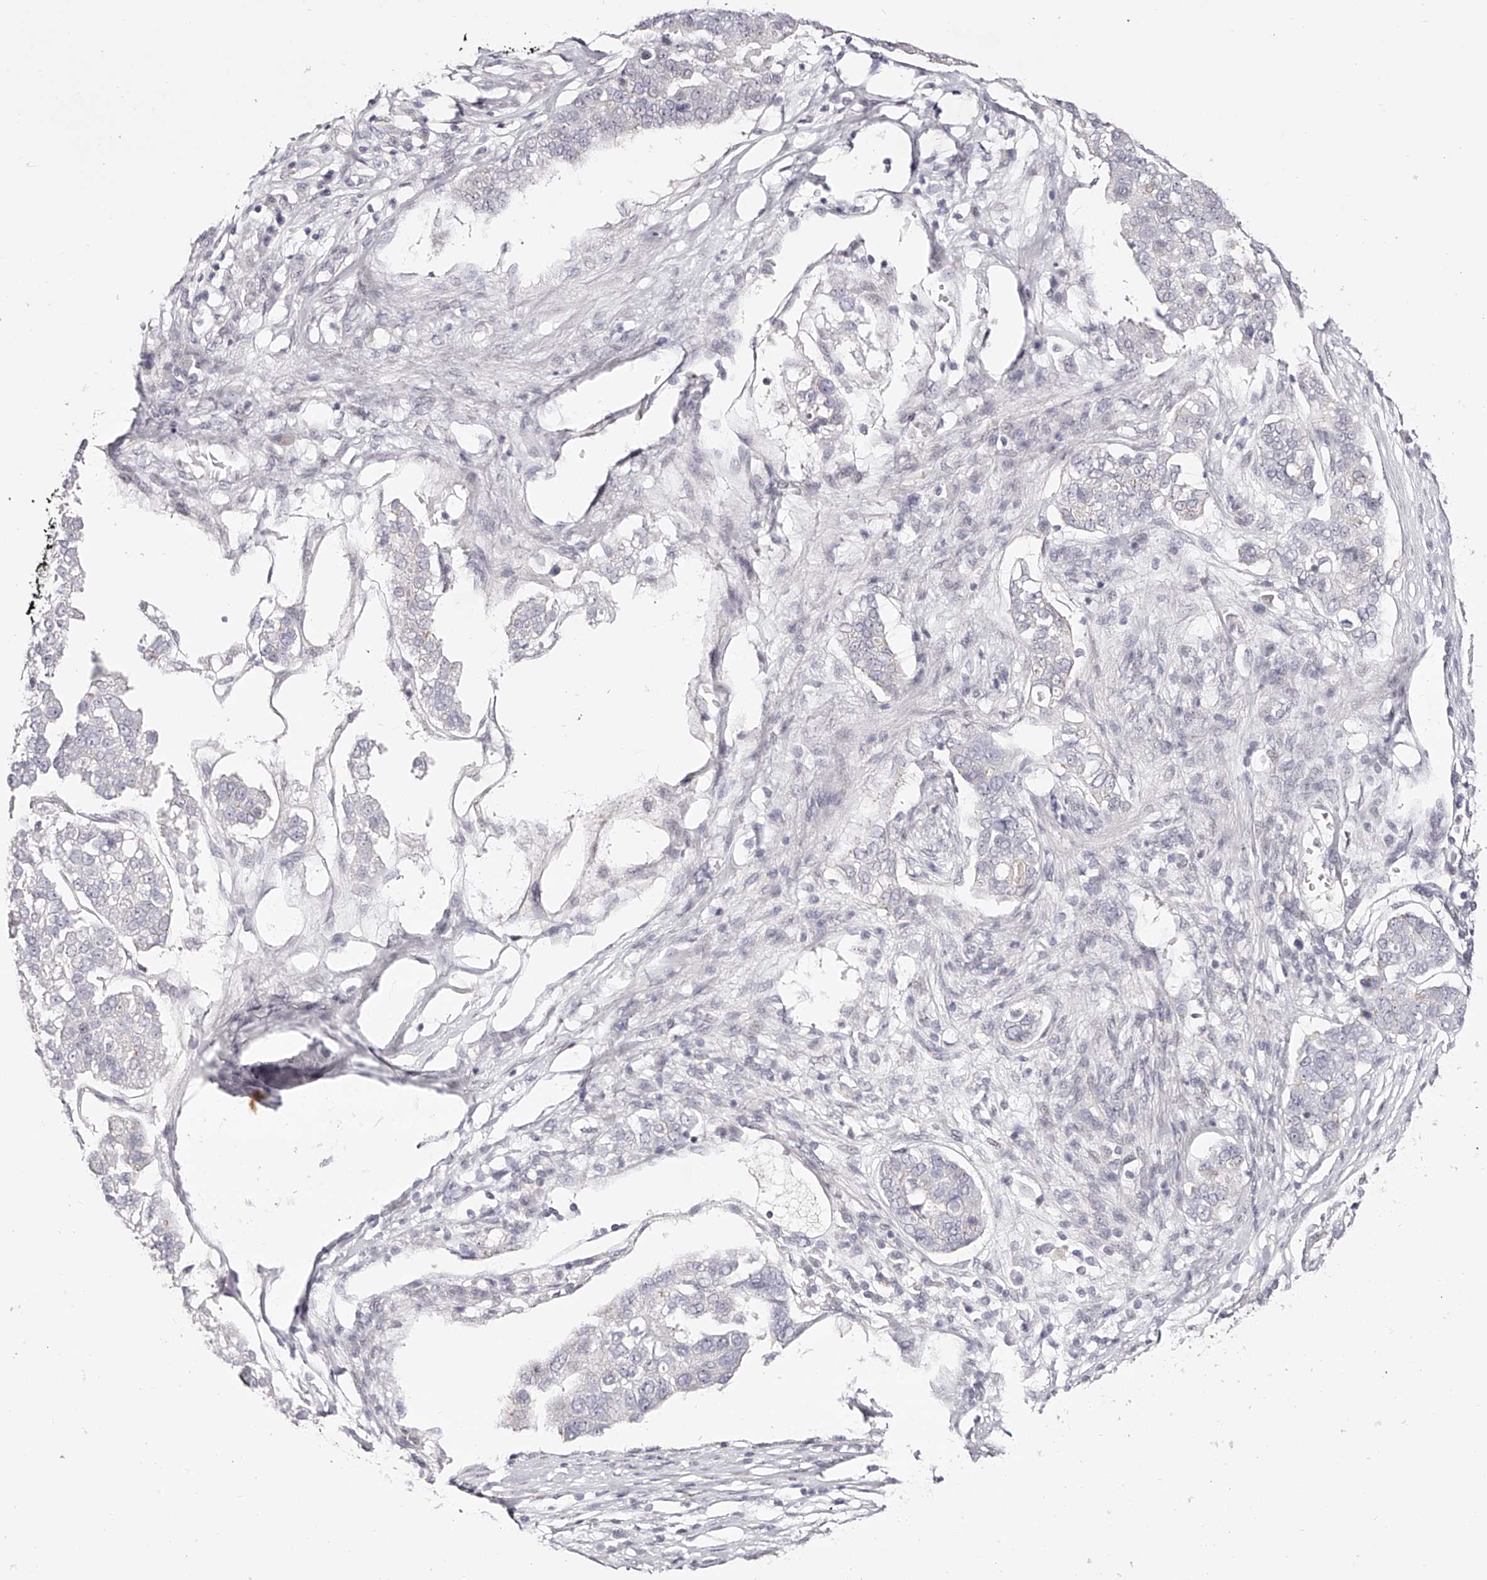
{"staining": {"intensity": "negative", "quantity": "none", "location": "none"}, "tissue": "pancreatic cancer", "cell_type": "Tumor cells", "image_type": "cancer", "snomed": [{"axis": "morphology", "description": "Adenocarcinoma, NOS"}, {"axis": "topography", "description": "Pancreas"}], "caption": "DAB (3,3'-diaminobenzidine) immunohistochemical staining of human pancreatic adenocarcinoma shows no significant expression in tumor cells. The staining is performed using DAB (3,3'-diaminobenzidine) brown chromogen with nuclei counter-stained in using hematoxylin.", "gene": "USF3", "patient": {"sex": "female", "age": 61}}